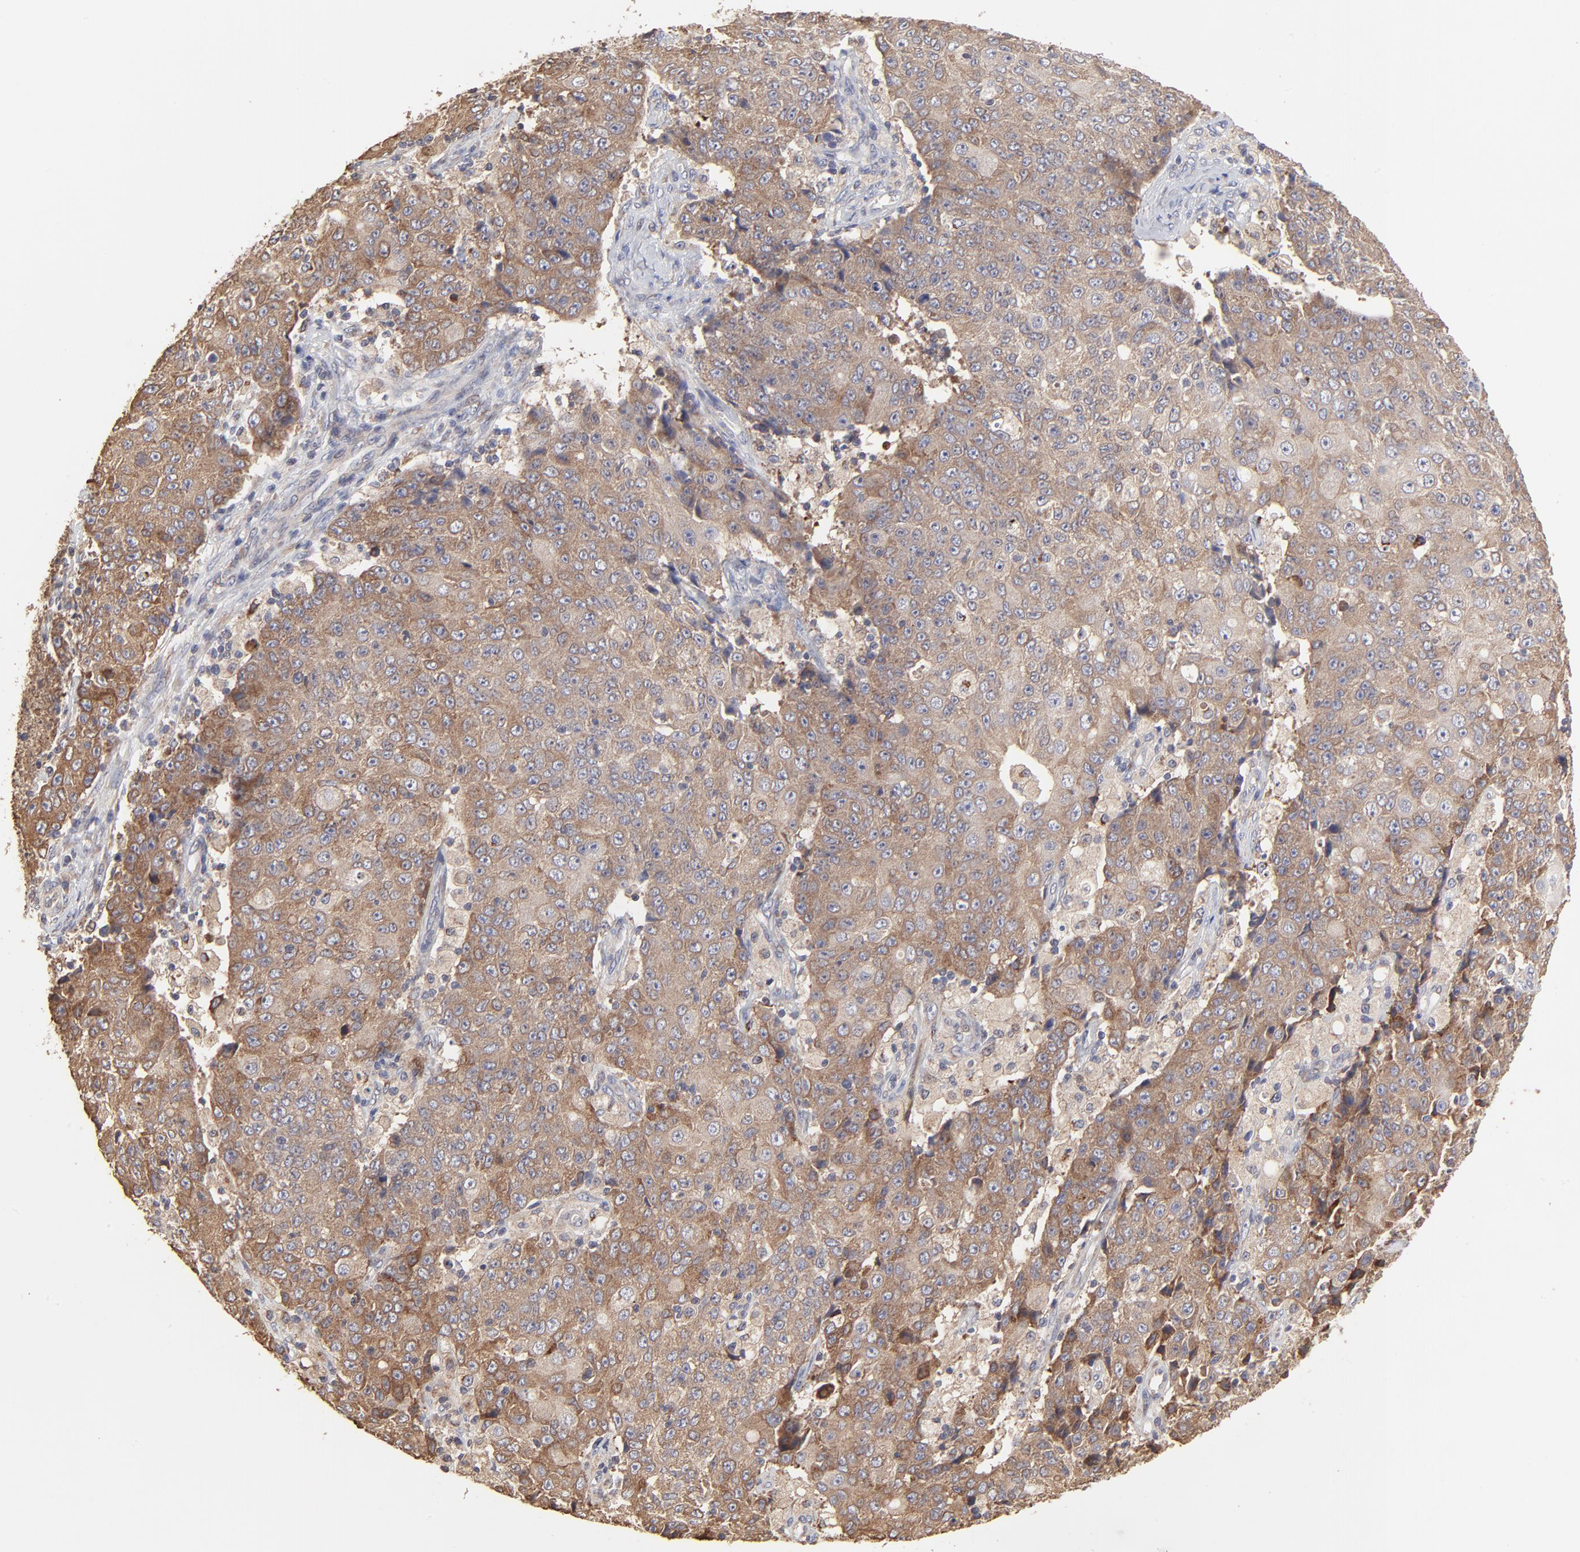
{"staining": {"intensity": "moderate", "quantity": ">75%", "location": "cytoplasmic/membranous"}, "tissue": "ovarian cancer", "cell_type": "Tumor cells", "image_type": "cancer", "snomed": [{"axis": "morphology", "description": "Carcinoma, endometroid"}, {"axis": "topography", "description": "Ovary"}], "caption": "There is medium levels of moderate cytoplasmic/membranous positivity in tumor cells of endometroid carcinoma (ovarian), as demonstrated by immunohistochemical staining (brown color).", "gene": "ELP2", "patient": {"sex": "female", "age": 42}}